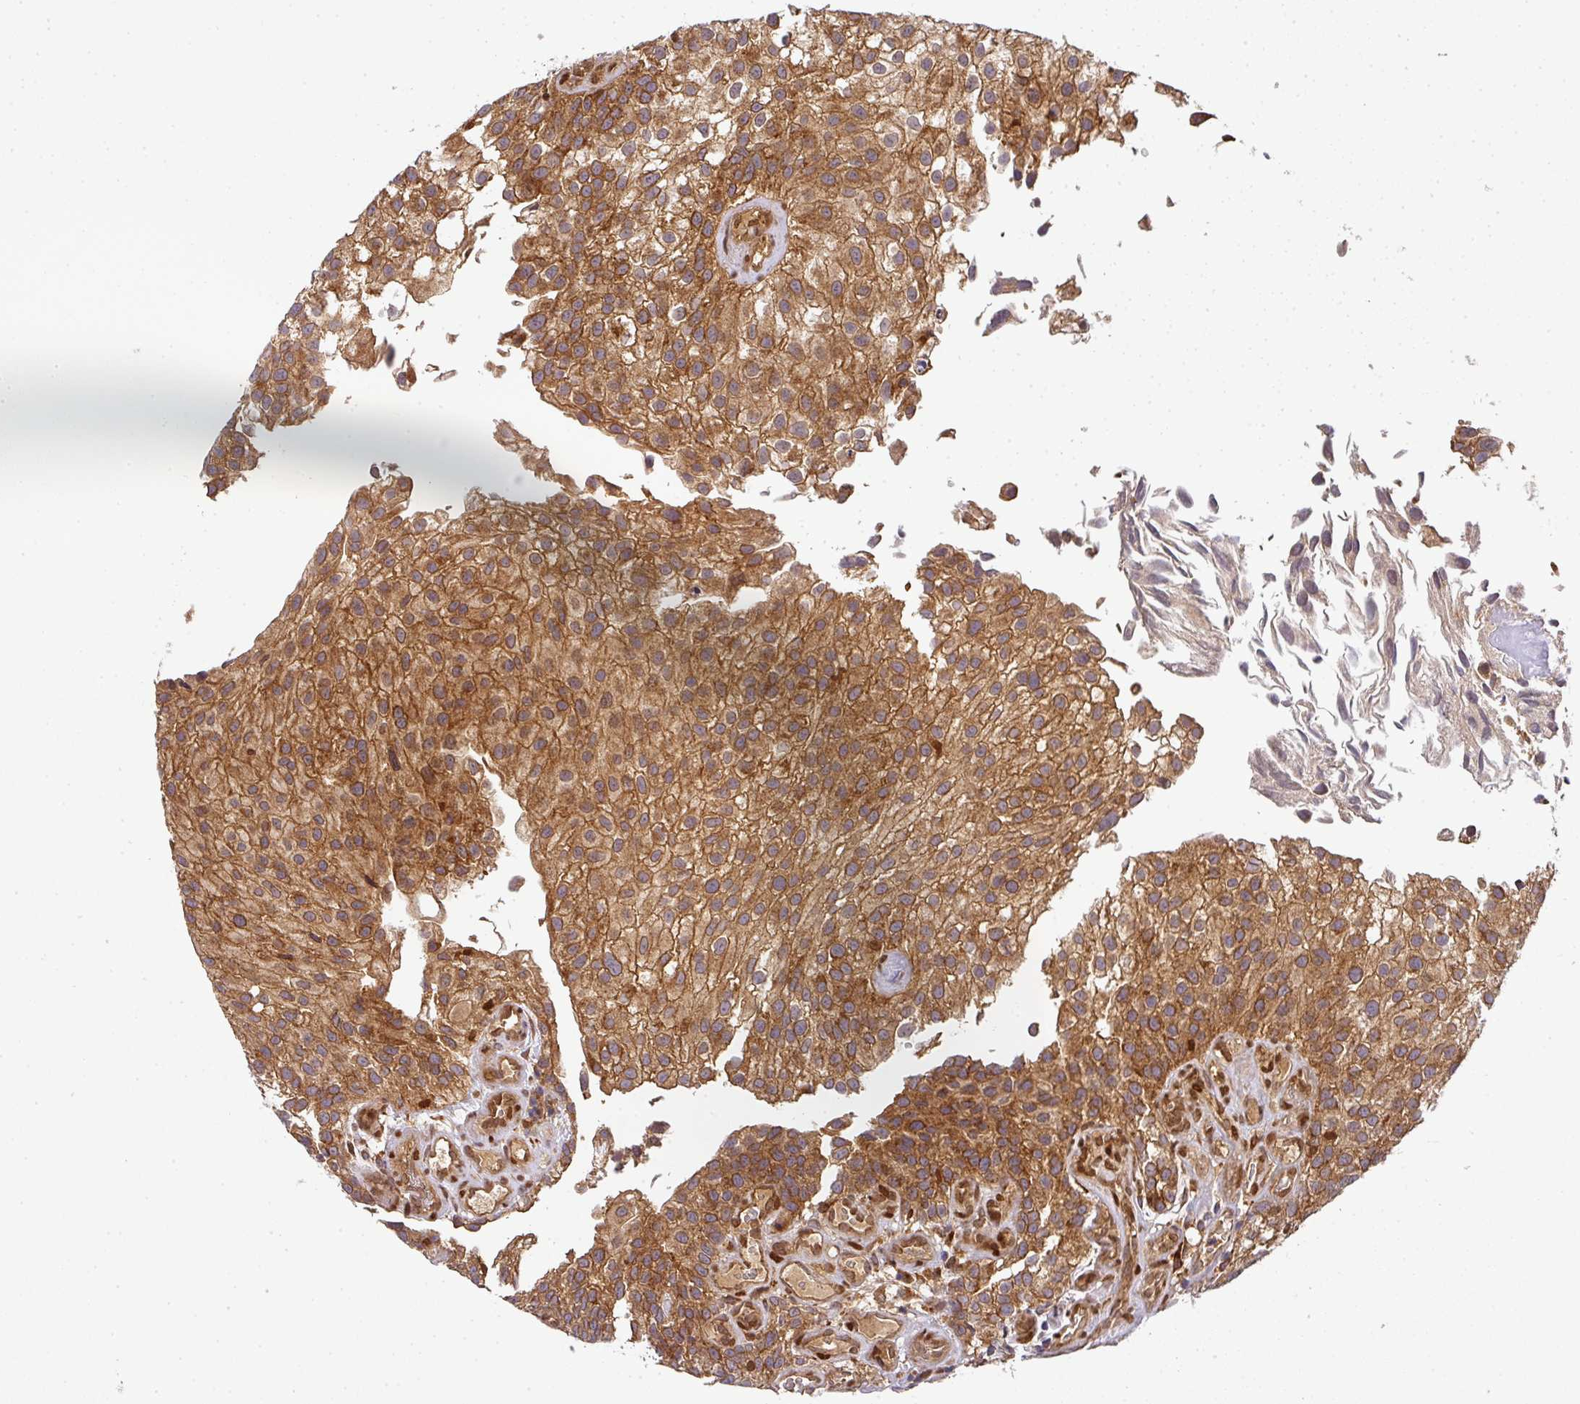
{"staining": {"intensity": "strong", "quantity": ">75%", "location": "cytoplasmic/membranous"}, "tissue": "urothelial cancer", "cell_type": "Tumor cells", "image_type": "cancer", "snomed": [{"axis": "morphology", "description": "Urothelial carcinoma, NOS"}, {"axis": "topography", "description": "Urinary bladder"}], "caption": "Human transitional cell carcinoma stained with a brown dye shows strong cytoplasmic/membranous positive positivity in approximately >75% of tumor cells.", "gene": "MALSU1", "patient": {"sex": "male", "age": 87}}